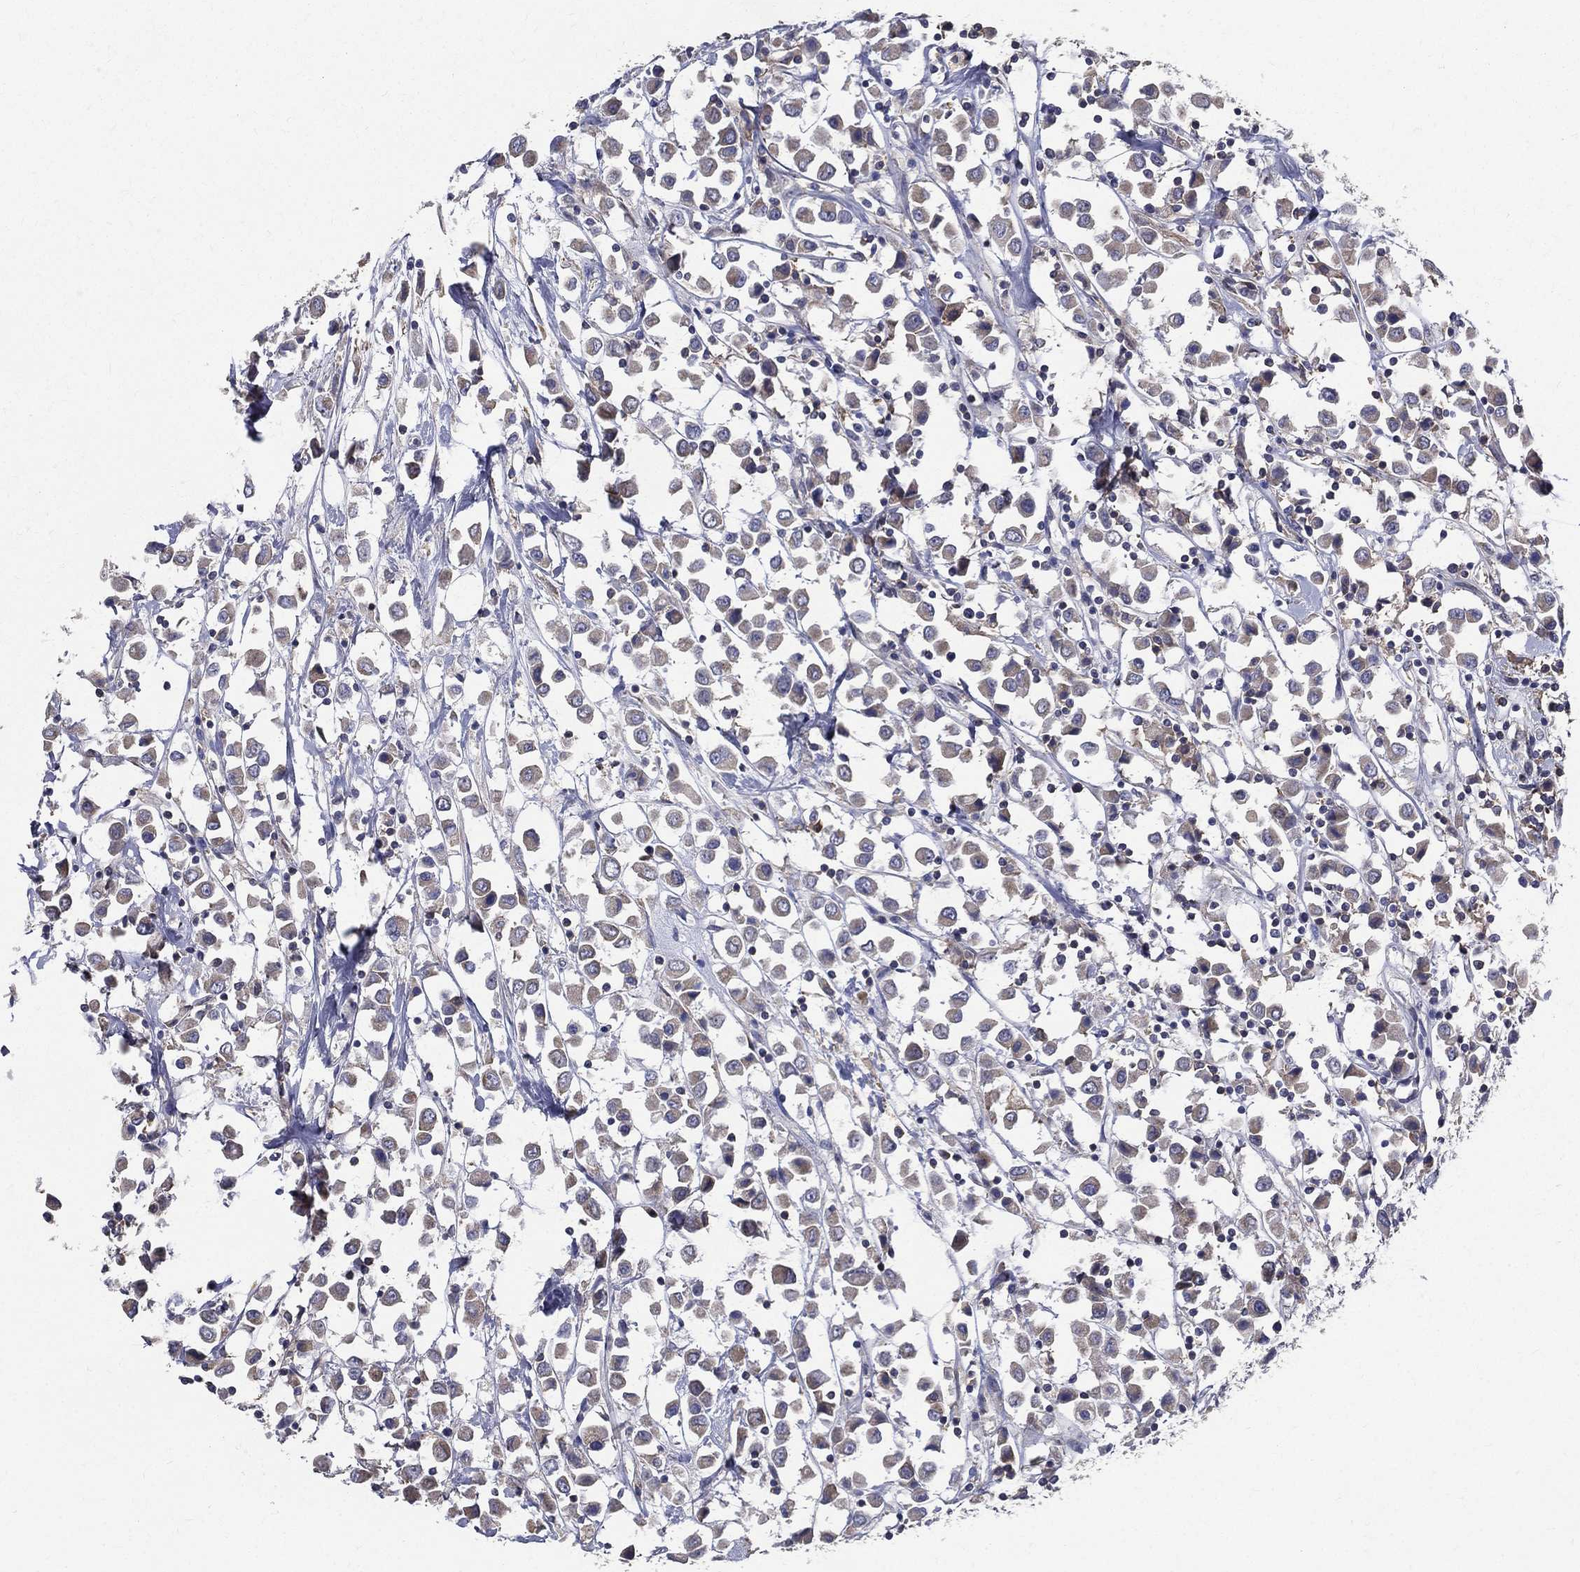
{"staining": {"intensity": "negative", "quantity": "none", "location": "none"}, "tissue": "breast cancer", "cell_type": "Tumor cells", "image_type": "cancer", "snomed": [{"axis": "morphology", "description": "Duct carcinoma"}, {"axis": "topography", "description": "Breast"}], "caption": "IHC of human breast cancer displays no staining in tumor cells.", "gene": "SERPINB2", "patient": {"sex": "female", "age": 61}}